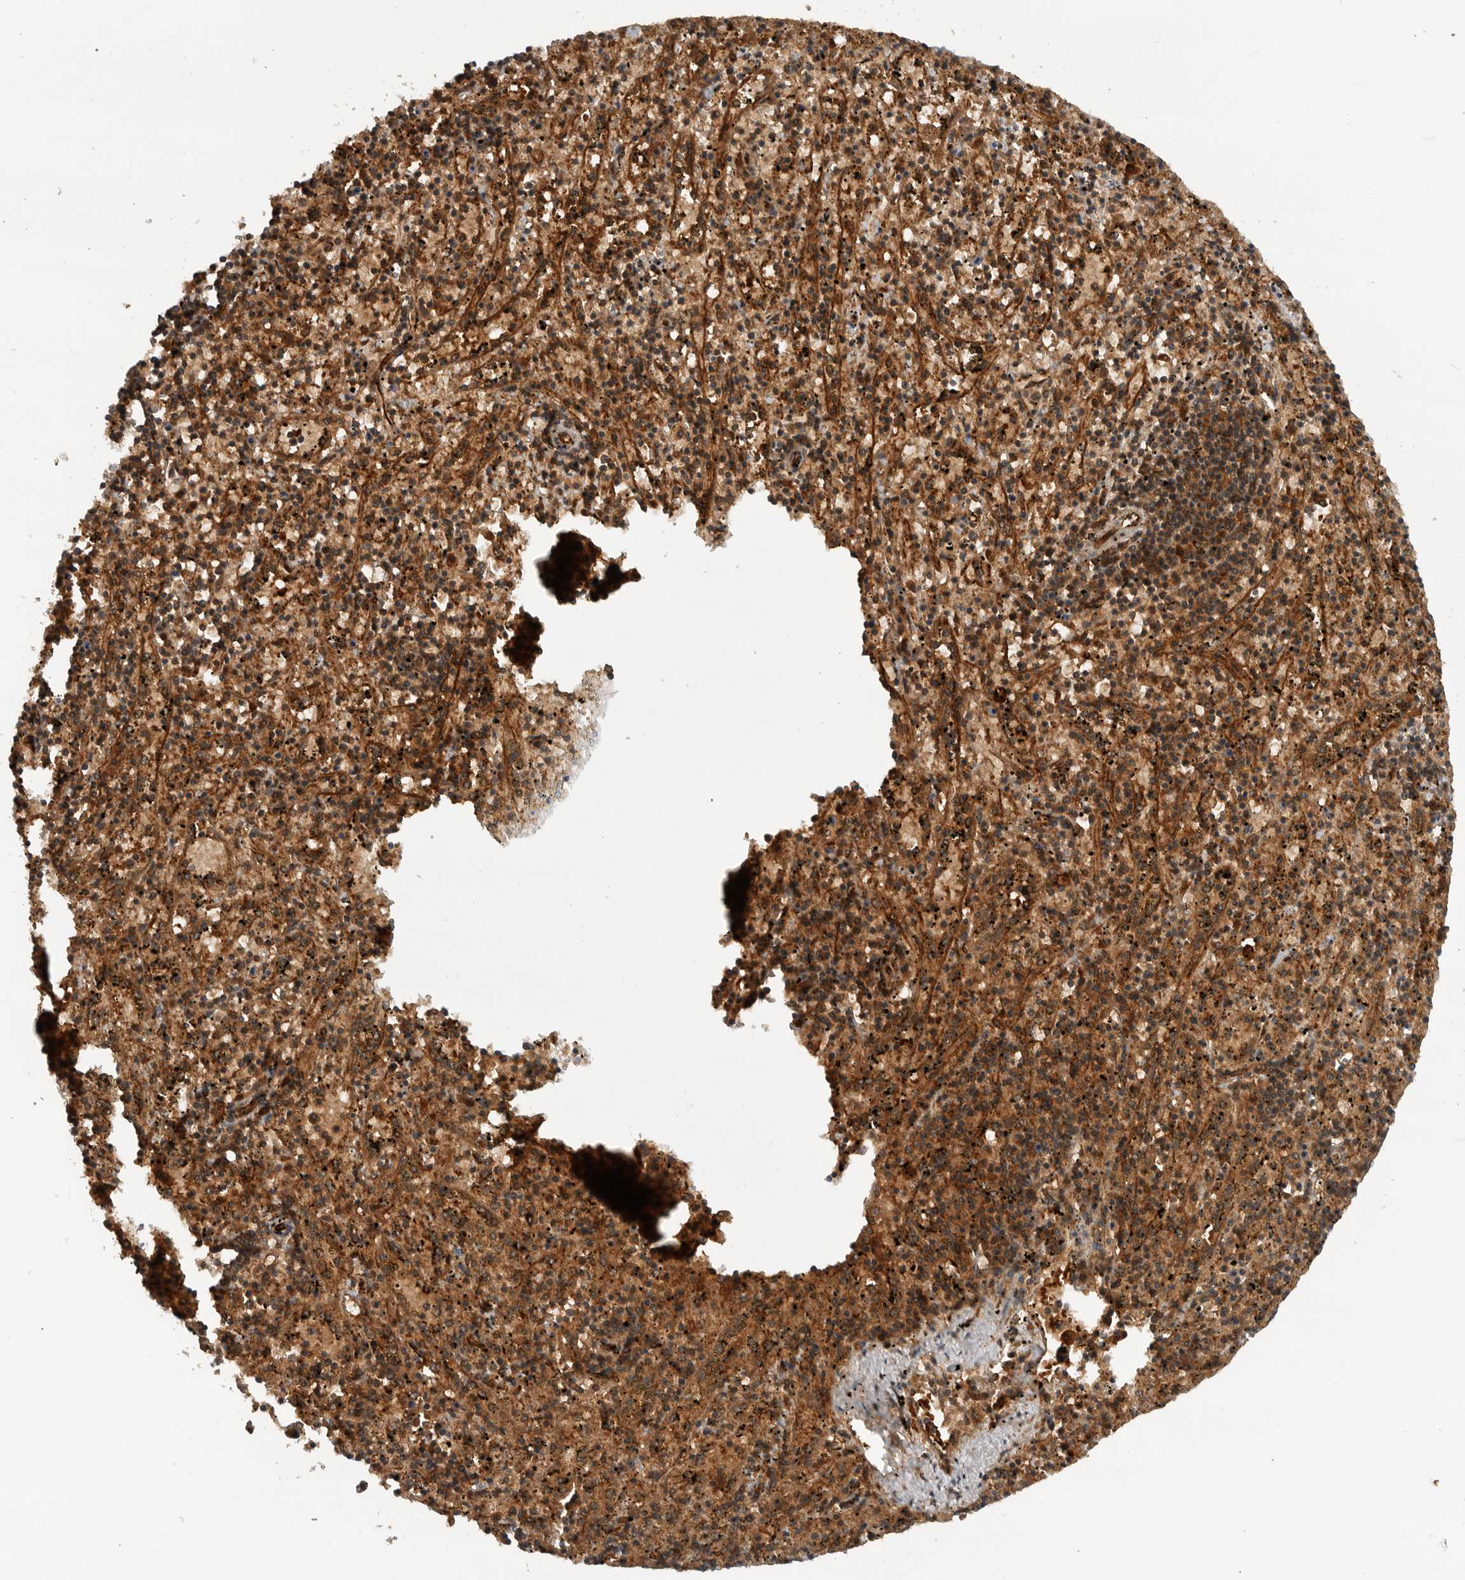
{"staining": {"intensity": "moderate", "quantity": ">75%", "location": "cytoplasmic/membranous"}, "tissue": "spleen", "cell_type": "Cells in red pulp", "image_type": "normal", "snomed": [{"axis": "morphology", "description": "Normal tissue, NOS"}, {"axis": "topography", "description": "Spleen"}], "caption": "Immunohistochemistry (IHC) histopathology image of benign spleen: spleen stained using immunohistochemistry demonstrates medium levels of moderate protein expression localized specifically in the cytoplasmic/membranous of cells in red pulp, appearing as a cytoplasmic/membranous brown color.", "gene": "PRDX4", "patient": {"sex": "male", "age": 11}}